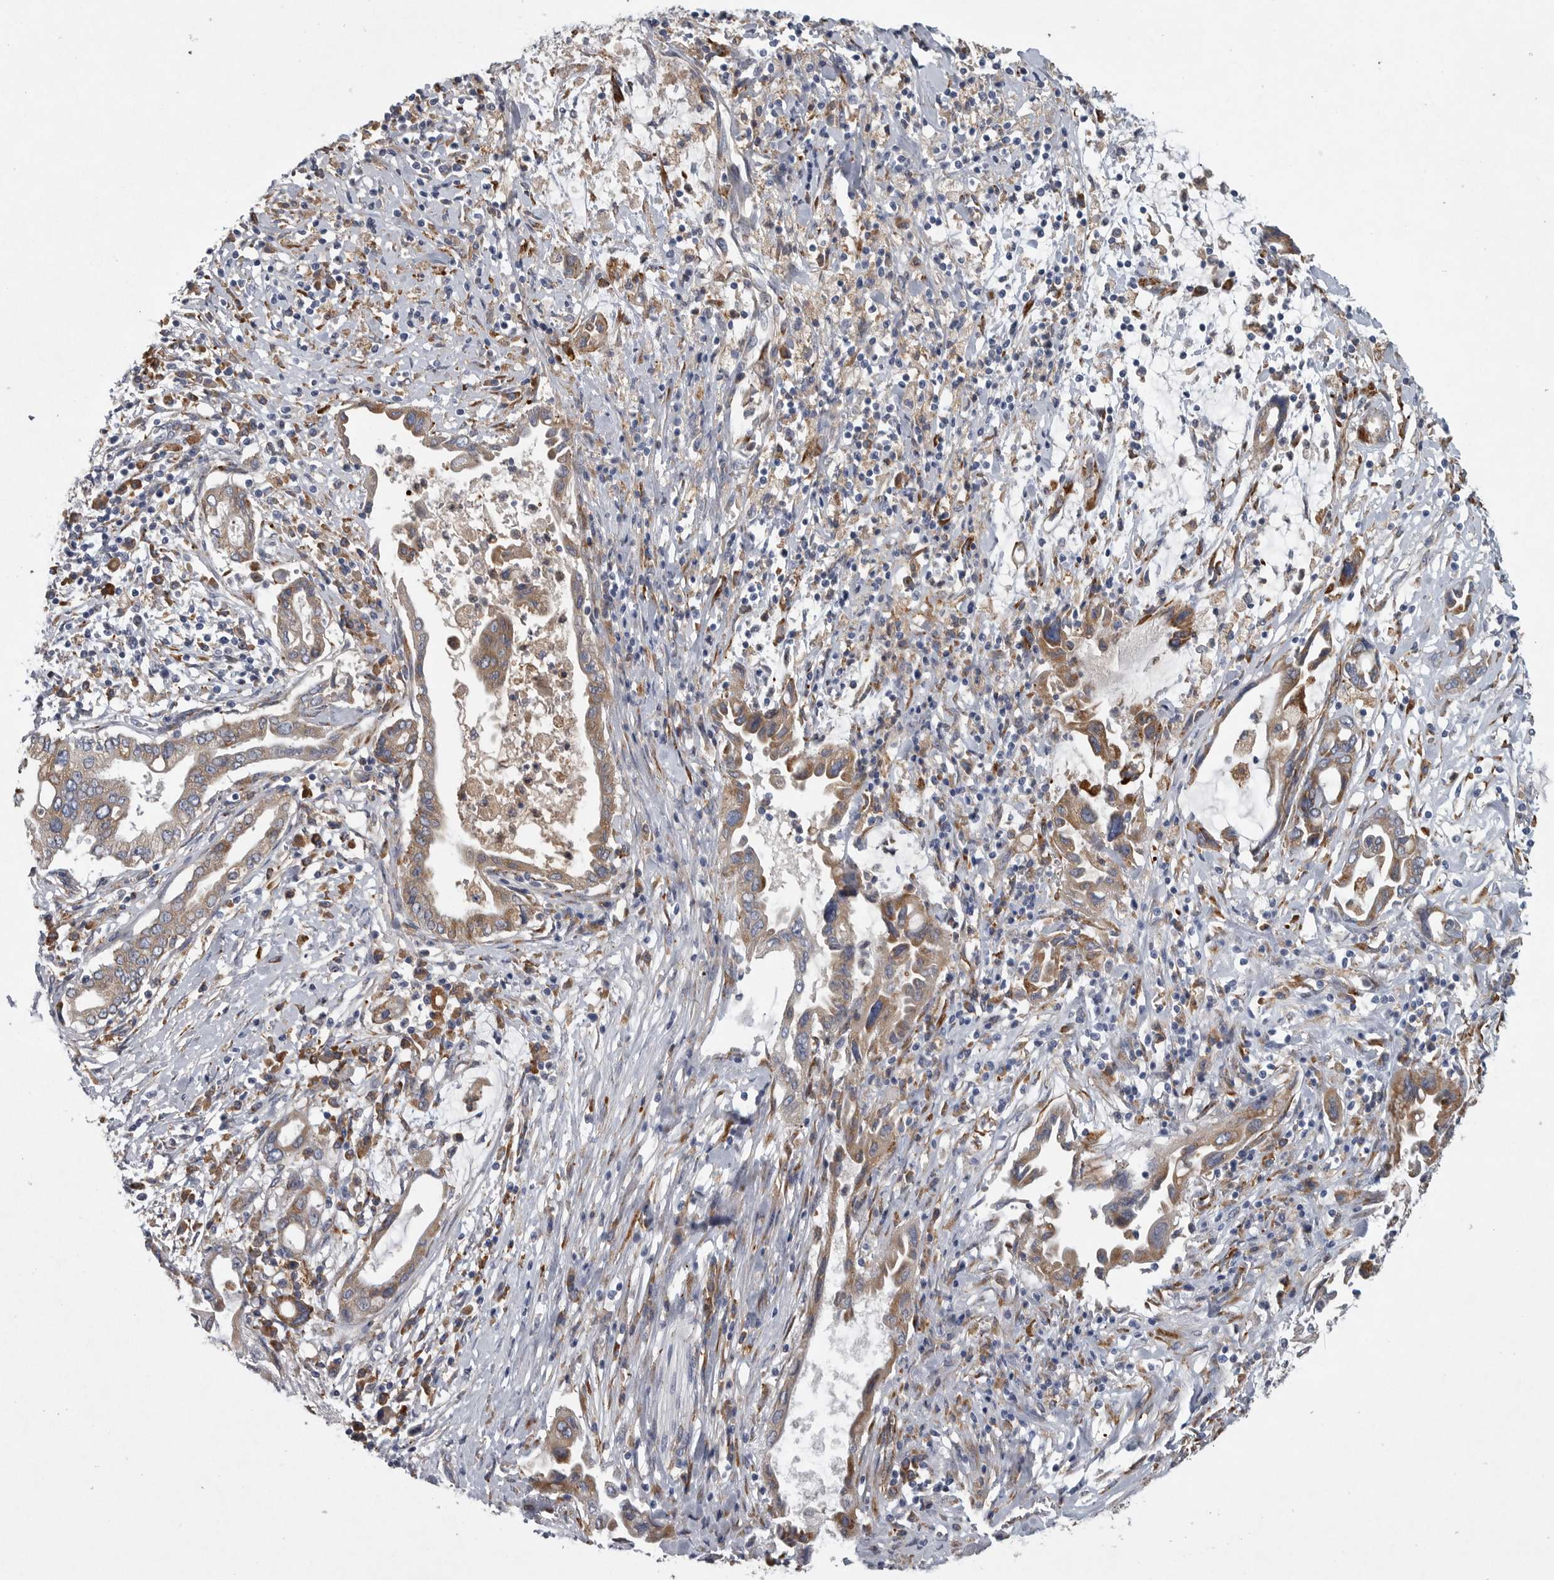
{"staining": {"intensity": "moderate", "quantity": ">75%", "location": "cytoplasmic/membranous"}, "tissue": "pancreatic cancer", "cell_type": "Tumor cells", "image_type": "cancer", "snomed": [{"axis": "morphology", "description": "Adenocarcinoma, NOS"}, {"axis": "topography", "description": "Pancreas"}], "caption": "This histopathology image exhibits IHC staining of human adenocarcinoma (pancreatic), with medium moderate cytoplasmic/membranous expression in approximately >75% of tumor cells.", "gene": "MINPP1", "patient": {"sex": "female", "age": 57}}